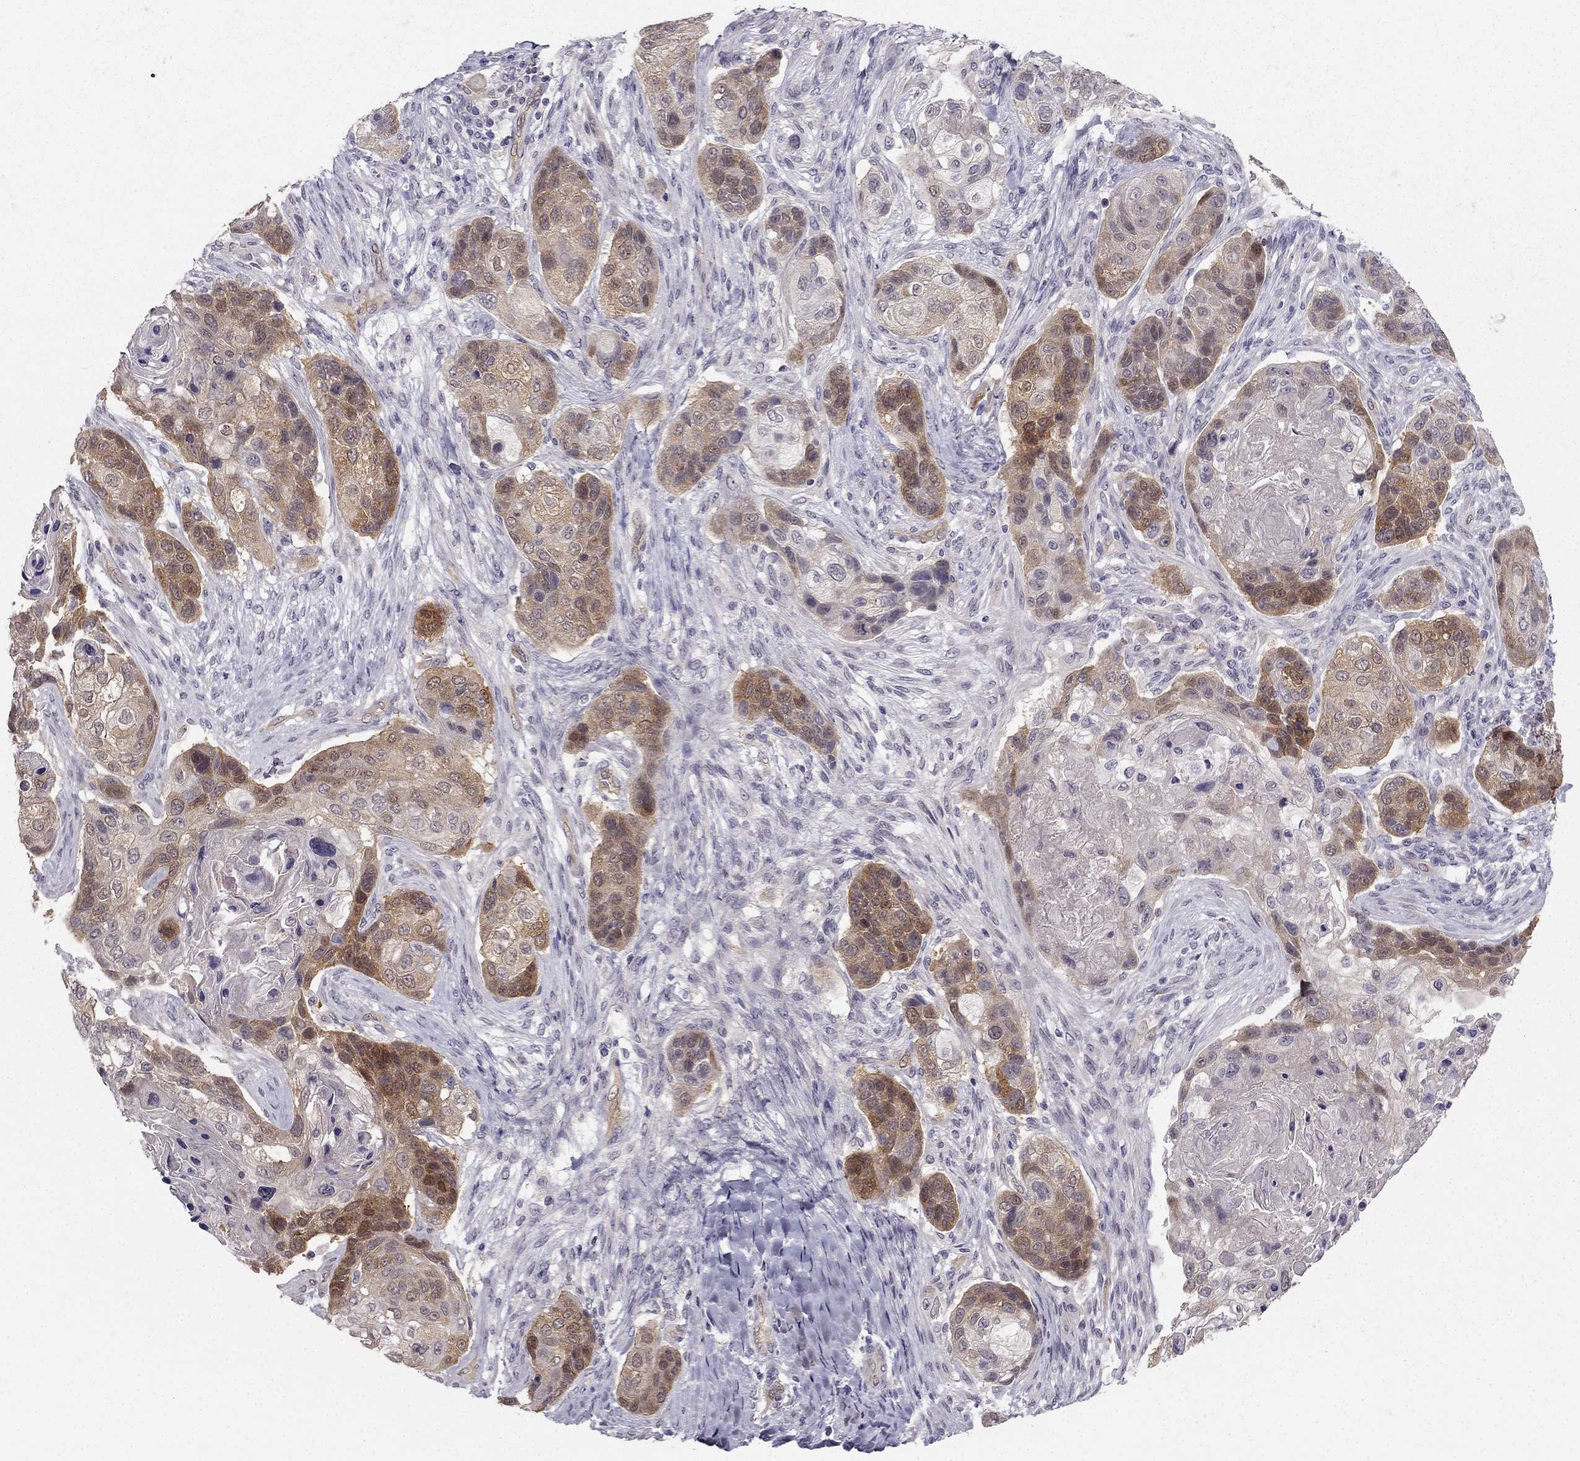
{"staining": {"intensity": "moderate", "quantity": "<25%", "location": "cytoplasmic/membranous"}, "tissue": "lung cancer", "cell_type": "Tumor cells", "image_type": "cancer", "snomed": [{"axis": "morphology", "description": "Squamous cell carcinoma, NOS"}, {"axis": "topography", "description": "Lung"}], "caption": "IHC micrograph of neoplastic tissue: human squamous cell carcinoma (lung) stained using immunohistochemistry reveals low levels of moderate protein expression localized specifically in the cytoplasmic/membranous of tumor cells, appearing as a cytoplasmic/membranous brown color.", "gene": "NQO1", "patient": {"sex": "male", "age": 69}}